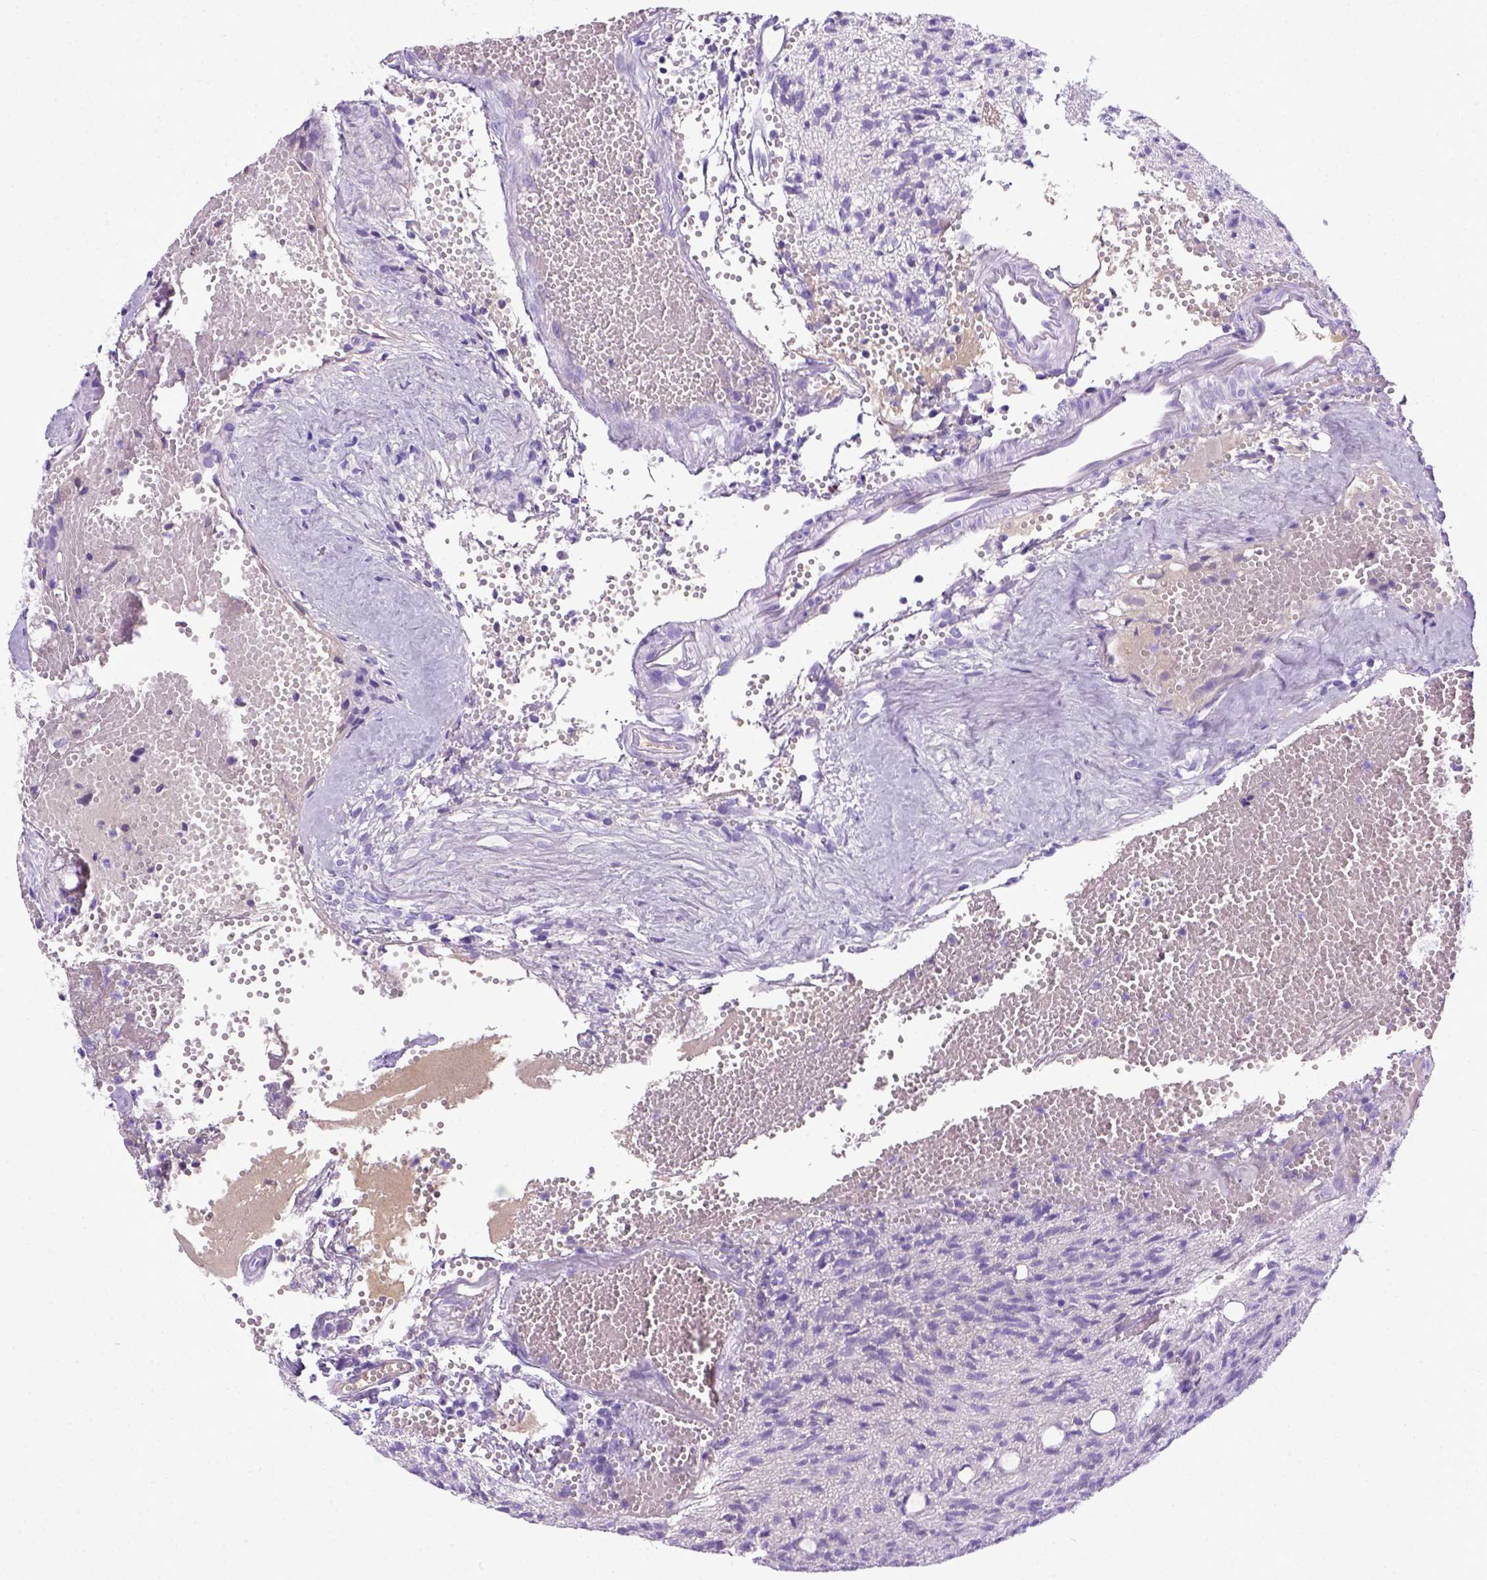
{"staining": {"intensity": "negative", "quantity": "none", "location": "none"}, "tissue": "glioma", "cell_type": "Tumor cells", "image_type": "cancer", "snomed": [{"axis": "morphology", "description": "Glioma, malignant, Low grade"}, {"axis": "topography", "description": "Brain"}], "caption": "Protein analysis of malignant glioma (low-grade) demonstrates no significant positivity in tumor cells.", "gene": "ITIH4", "patient": {"sex": "male", "age": 64}}